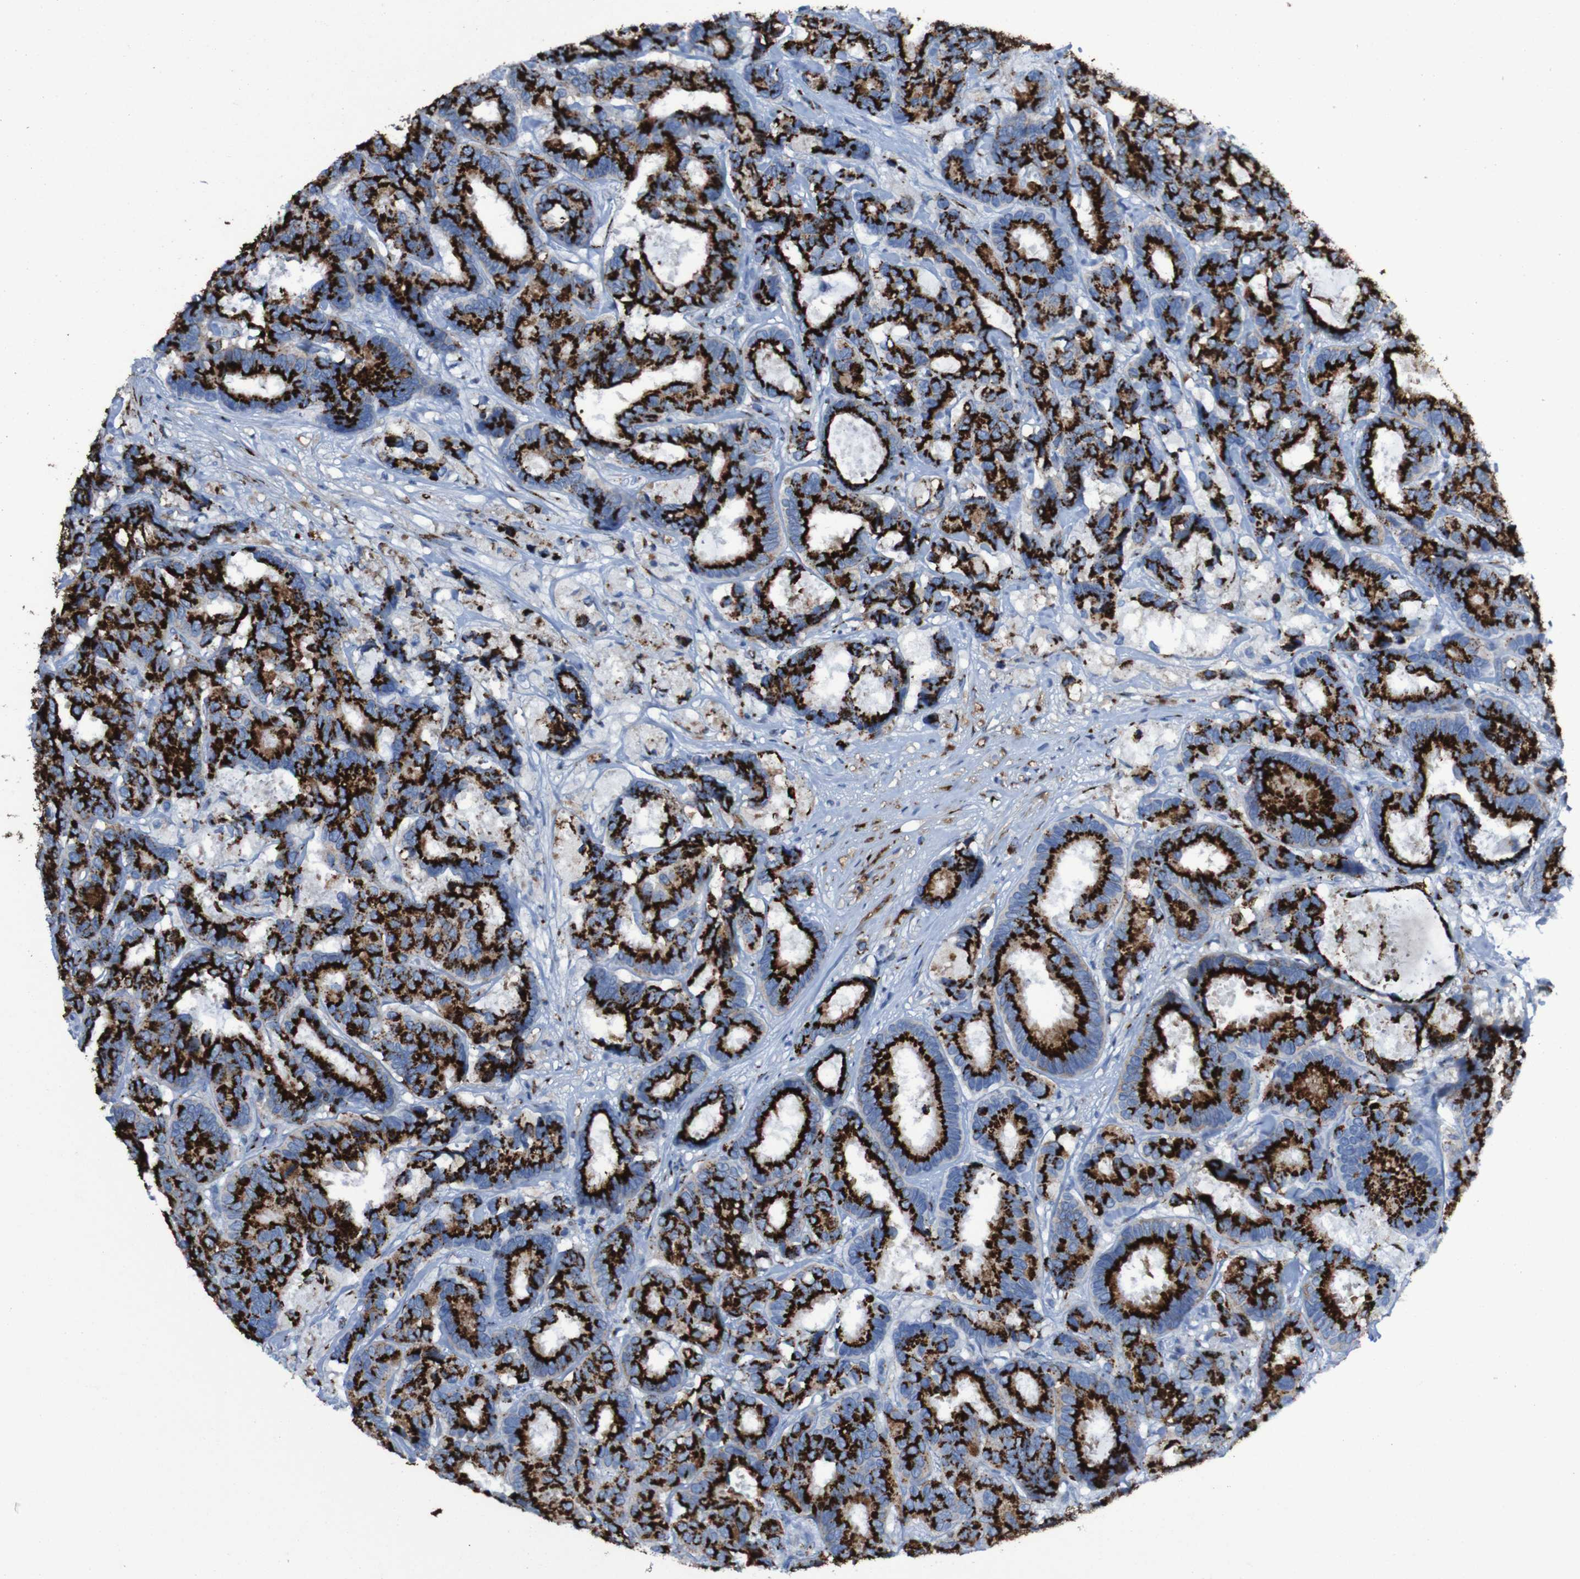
{"staining": {"intensity": "strong", "quantity": ">75%", "location": "cytoplasmic/membranous"}, "tissue": "breast cancer", "cell_type": "Tumor cells", "image_type": "cancer", "snomed": [{"axis": "morphology", "description": "Duct carcinoma"}, {"axis": "topography", "description": "Breast"}], "caption": "Brown immunohistochemical staining in breast cancer (invasive ductal carcinoma) exhibits strong cytoplasmic/membranous positivity in about >75% of tumor cells.", "gene": "GOLM1", "patient": {"sex": "female", "age": 87}}